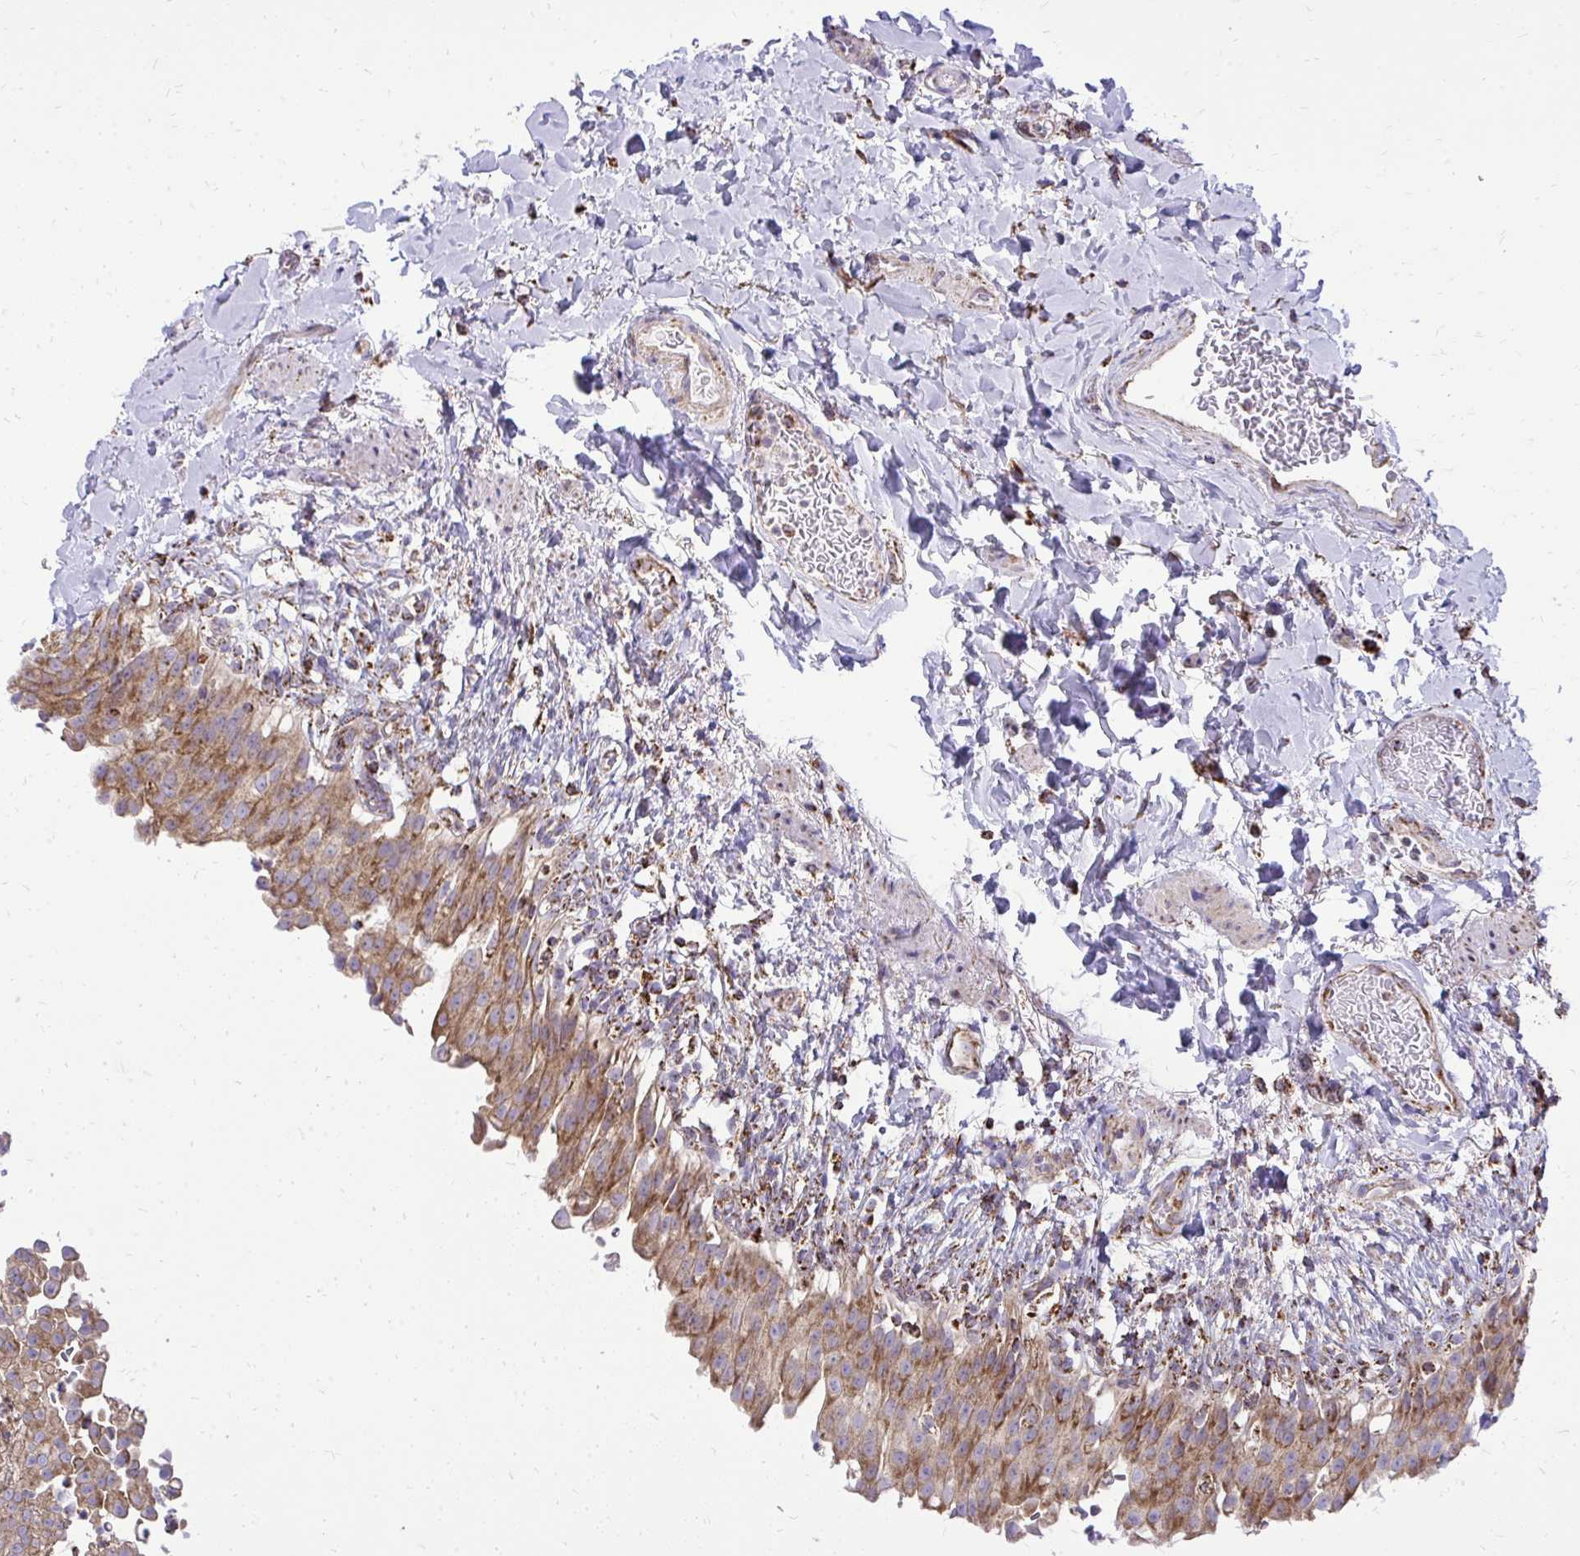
{"staining": {"intensity": "moderate", "quantity": ">75%", "location": "cytoplasmic/membranous"}, "tissue": "urinary bladder", "cell_type": "Urothelial cells", "image_type": "normal", "snomed": [{"axis": "morphology", "description": "Normal tissue, NOS"}, {"axis": "topography", "description": "Urinary bladder"}, {"axis": "topography", "description": "Peripheral nerve tissue"}], "caption": "The photomicrograph displays immunohistochemical staining of unremarkable urinary bladder. There is moderate cytoplasmic/membranous positivity is seen in approximately >75% of urothelial cells.", "gene": "SPTBN2", "patient": {"sex": "female", "age": 60}}